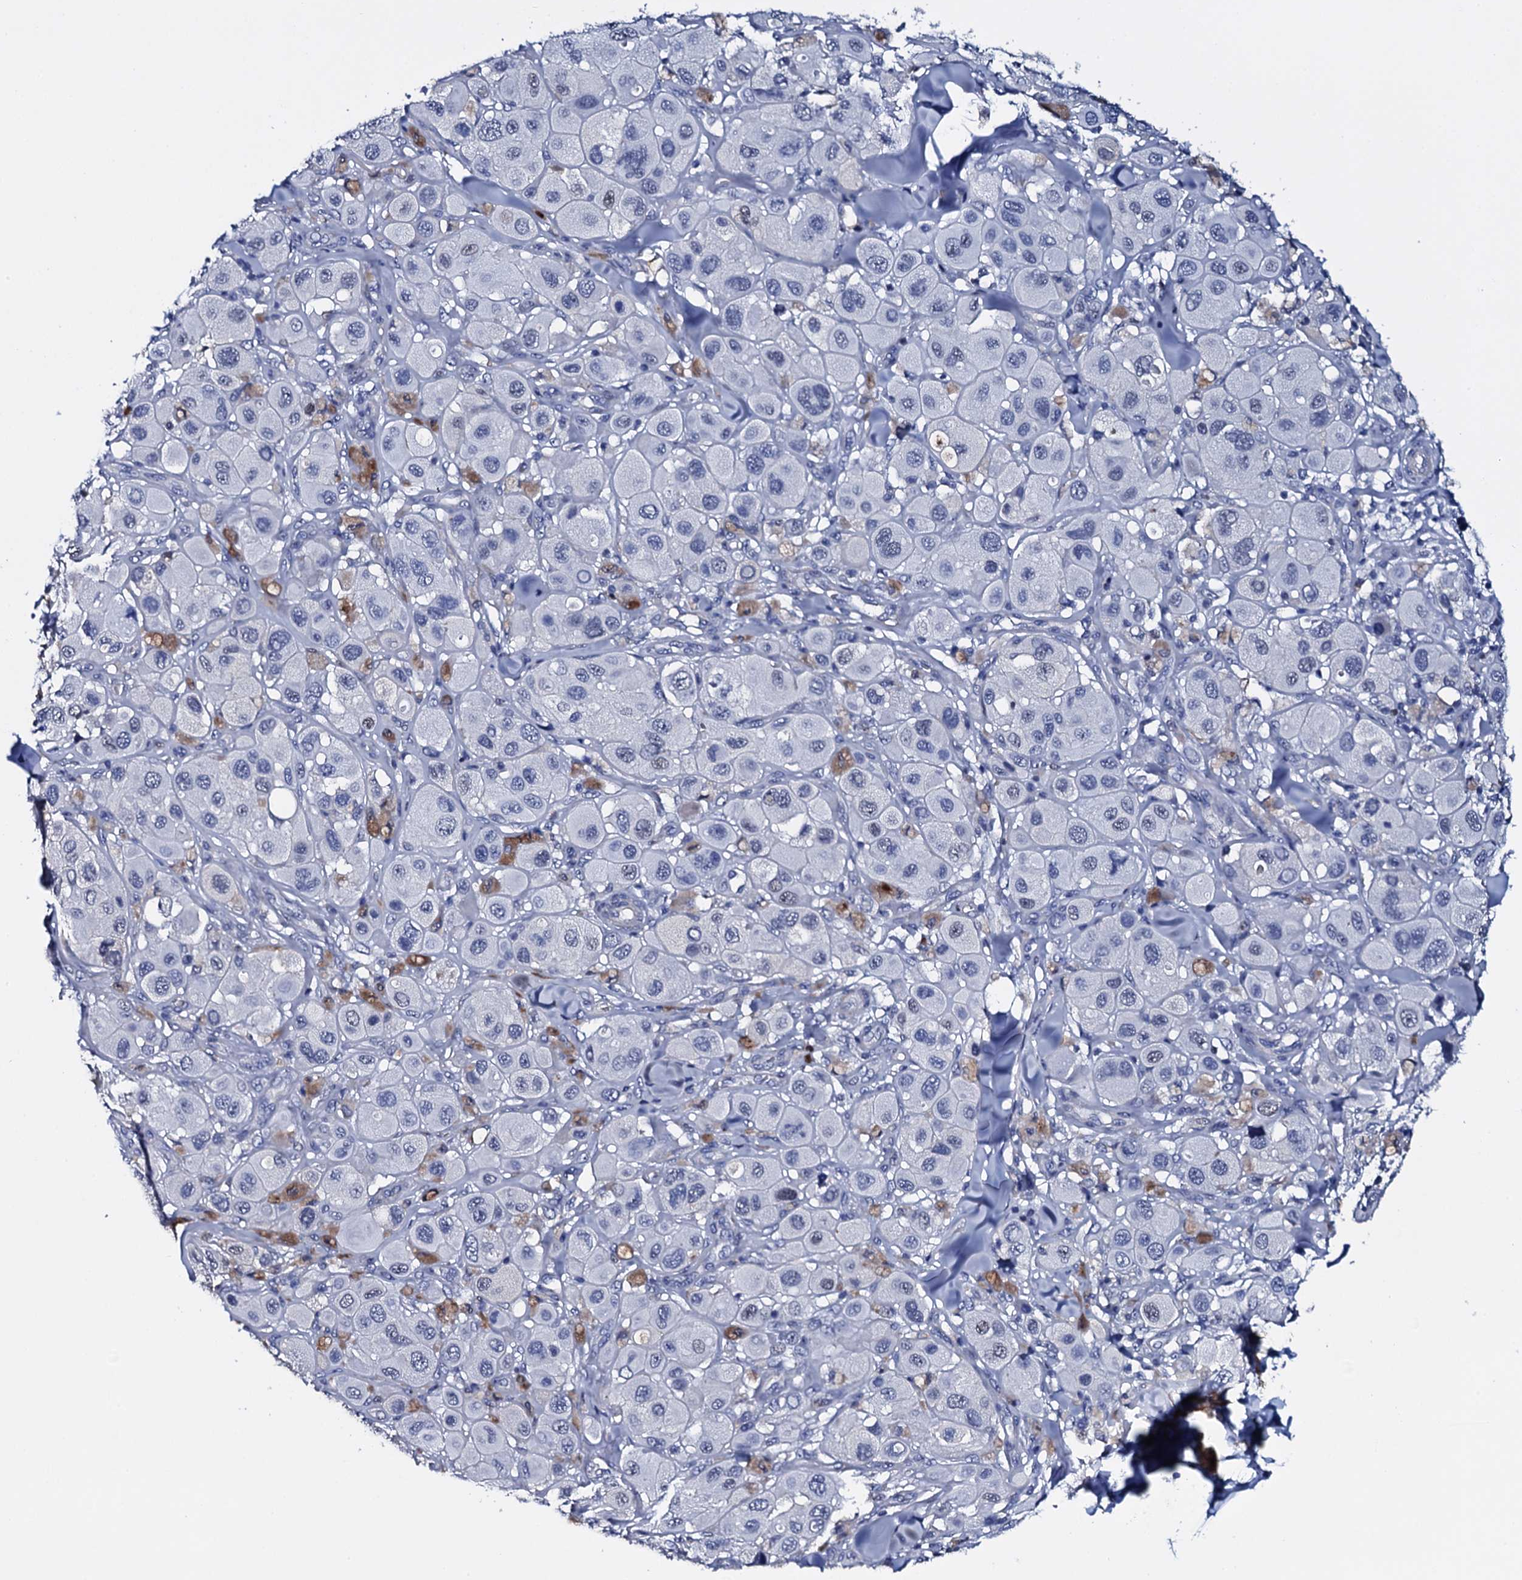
{"staining": {"intensity": "negative", "quantity": "none", "location": "none"}, "tissue": "melanoma", "cell_type": "Tumor cells", "image_type": "cancer", "snomed": [{"axis": "morphology", "description": "Malignant melanoma, Metastatic site"}, {"axis": "topography", "description": "Skin"}], "caption": "Human melanoma stained for a protein using immunohistochemistry displays no expression in tumor cells.", "gene": "NPM2", "patient": {"sex": "male", "age": 41}}